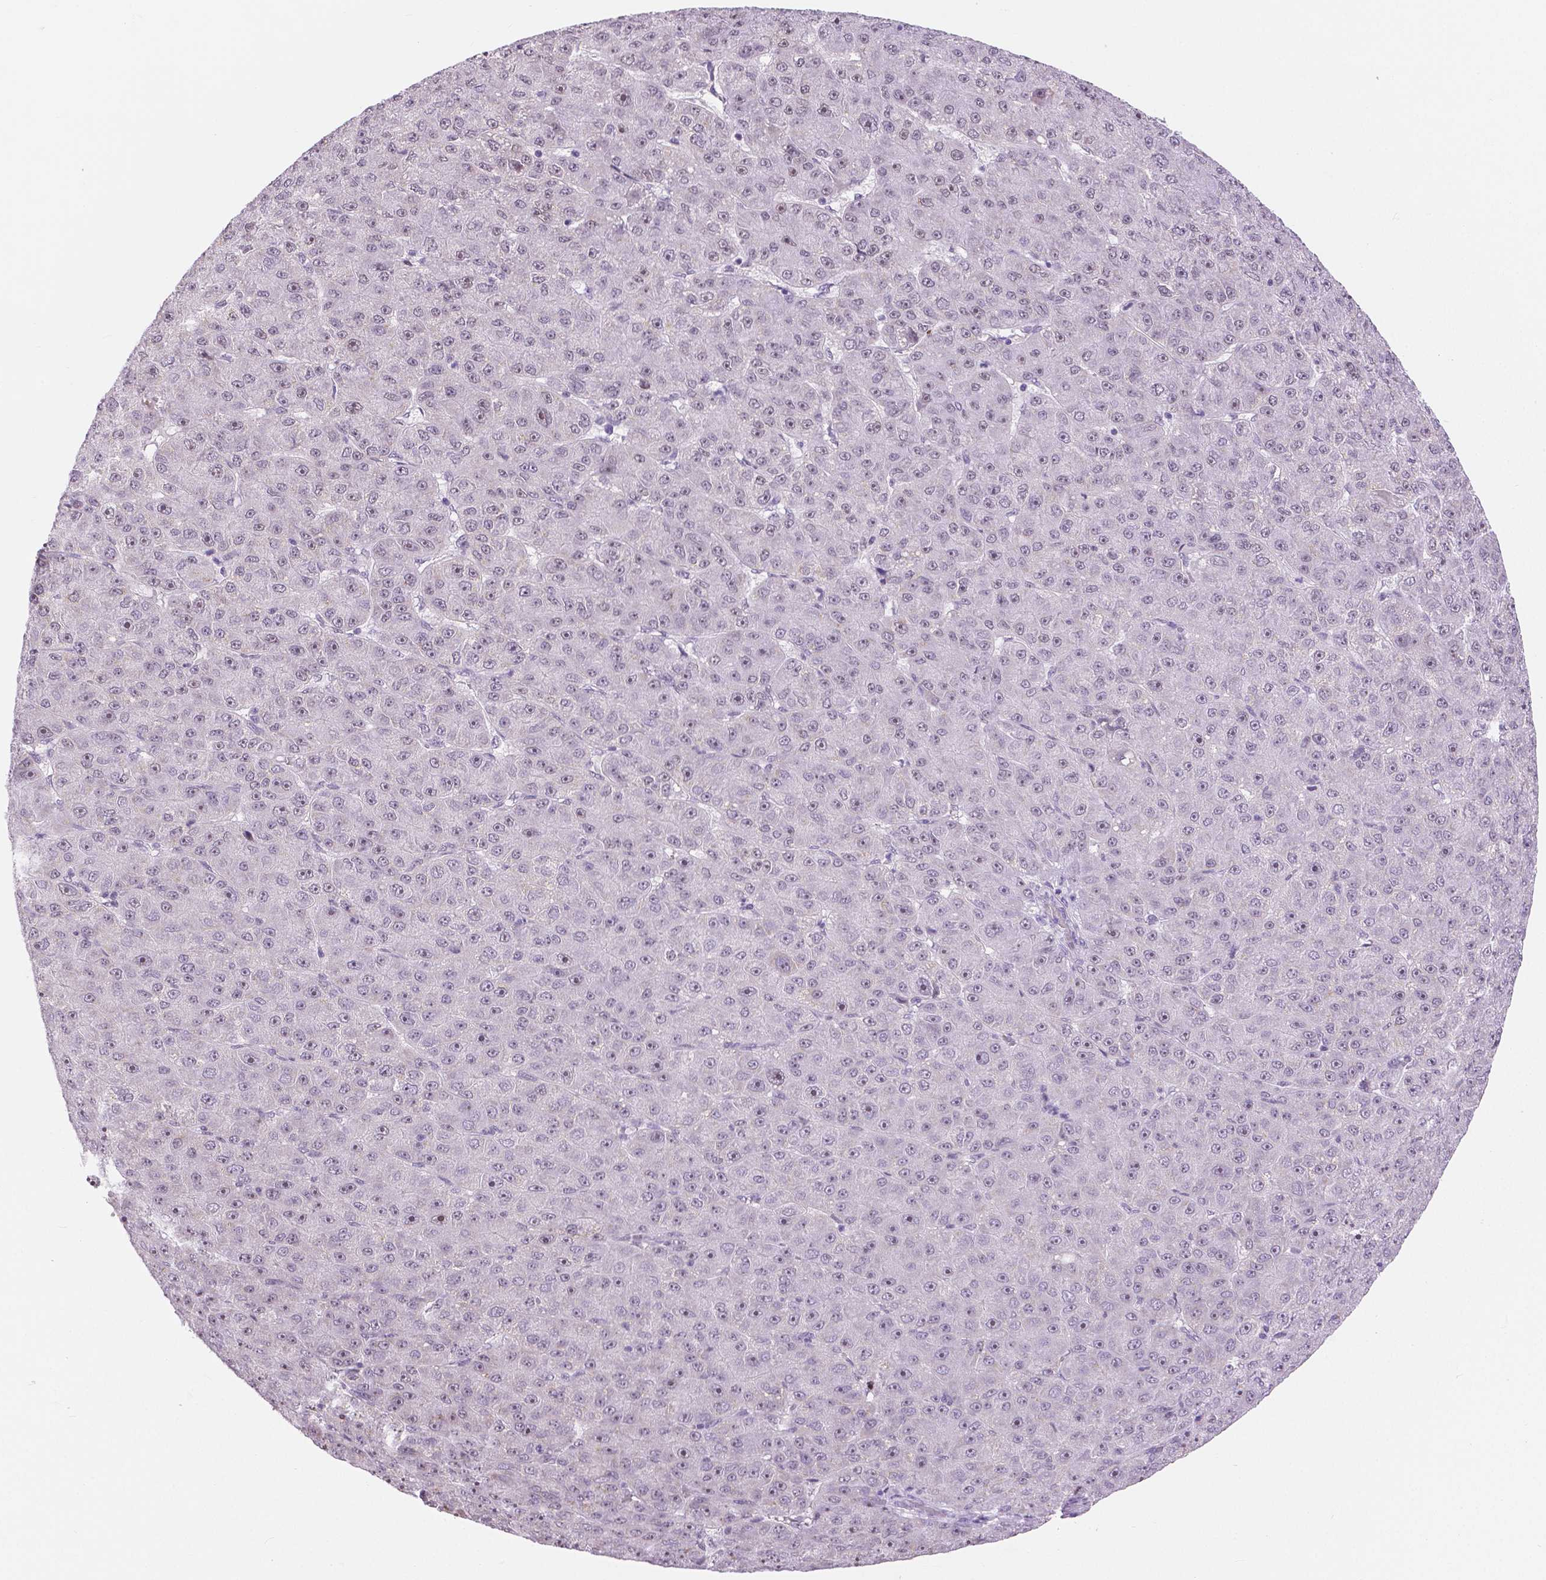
{"staining": {"intensity": "weak", "quantity": "25%-75%", "location": "nuclear"}, "tissue": "liver cancer", "cell_type": "Tumor cells", "image_type": "cancer", "snomed": [{"axis": "morphology", "description": "Carcinoma, Hepatocellular, NOS"}, {"axis": "topography", "description": "Liver"}], "caption": "Liver cancer (hepatocellular carcinoma) stained with IHC reveals weak nuclear staining in approximately 25%-75% of tumor cells.", "gene": "NHP2", "patient": {"sex": "male", "age": 67}}